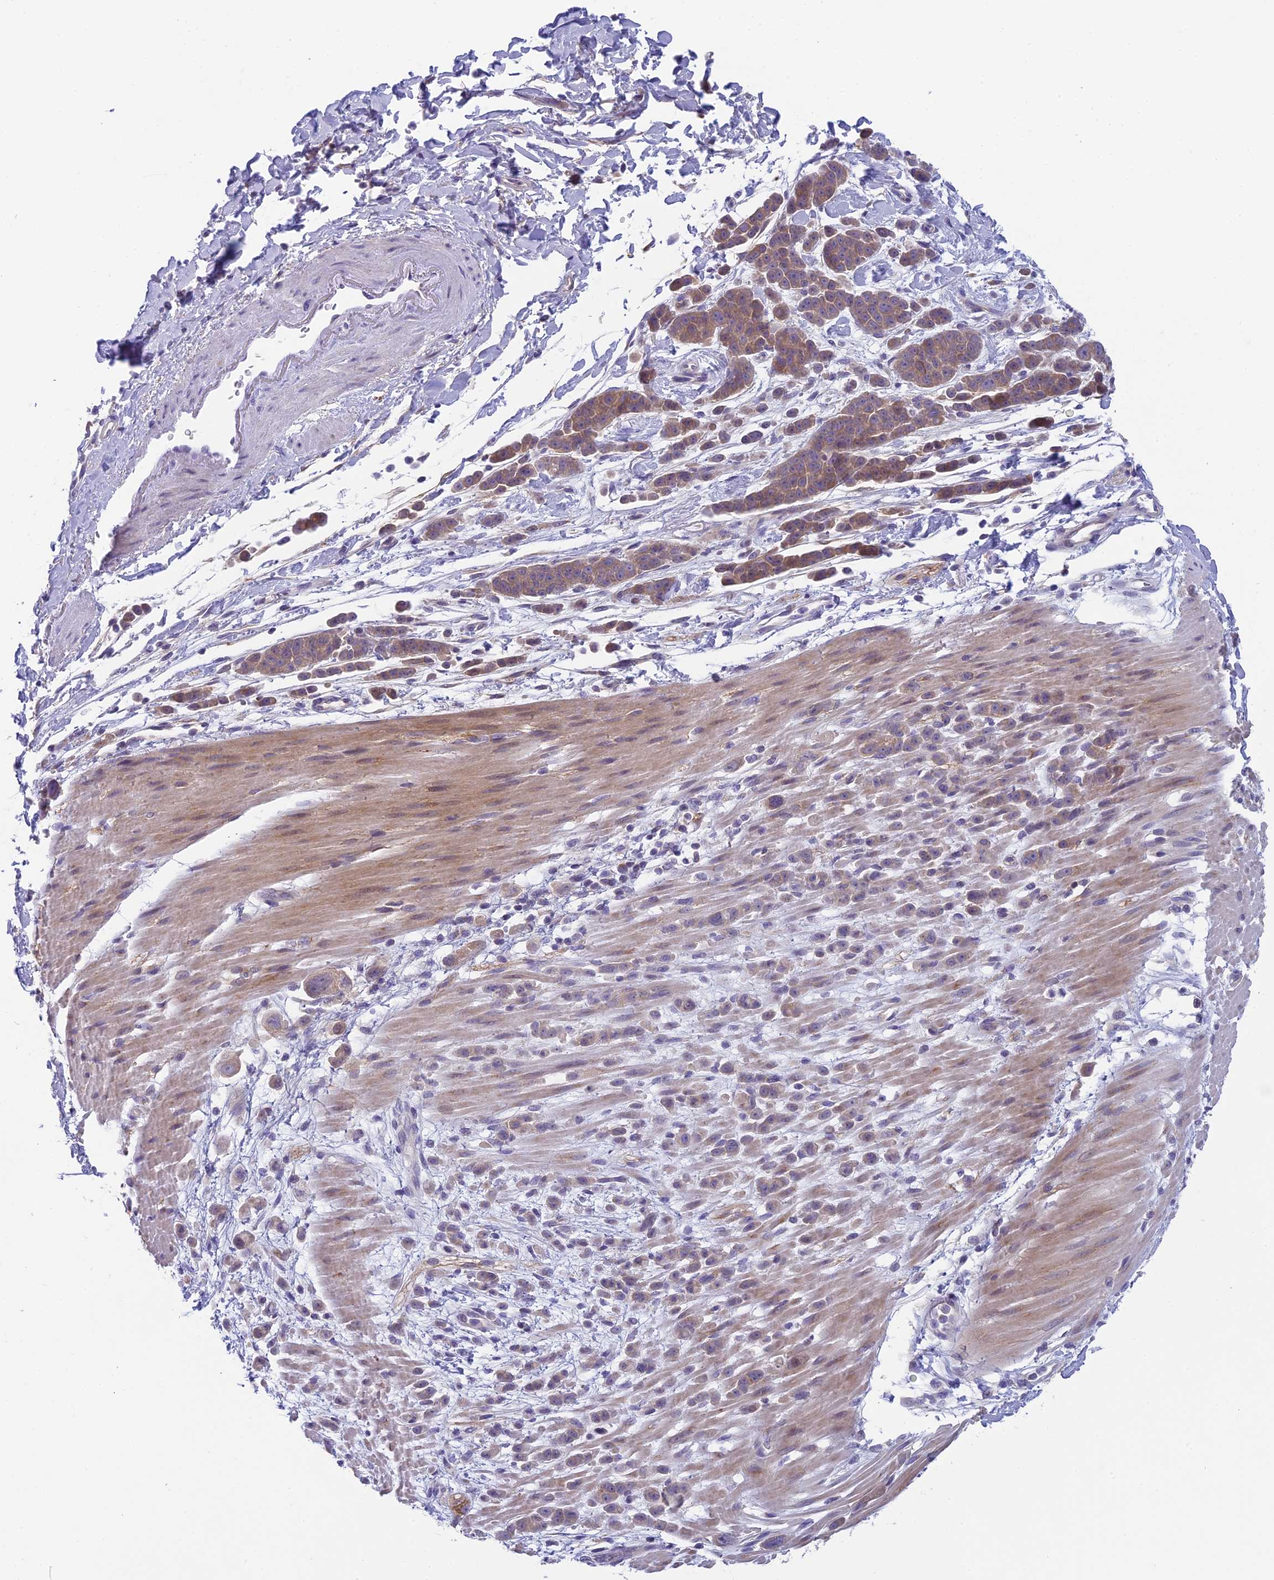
{"staining": {"intensity": "moderate", "quantity": ">75%", "location": "cytoplasmic/membranous"}, "tissue": "pancreatic cancer", "cell_type": "Tumor cells", "image_type": "cancer", "snomed": [{"axis": "morphology", "description": "Normal tissue, NOS"}, {"axis": "morphology", "description": "Adenocarcinoma, NOS"}, {"axis": "topography", "description": "Pancreas"}], "caption": "Protein staining of pancreatic adenocarcinoma tissue demonstrates moderate cytoplasmic/membranous expression in approximately >75% of tumor cells.", "gene": "ARHGEF37", "patient": {"sex": "female", "age": 64}}